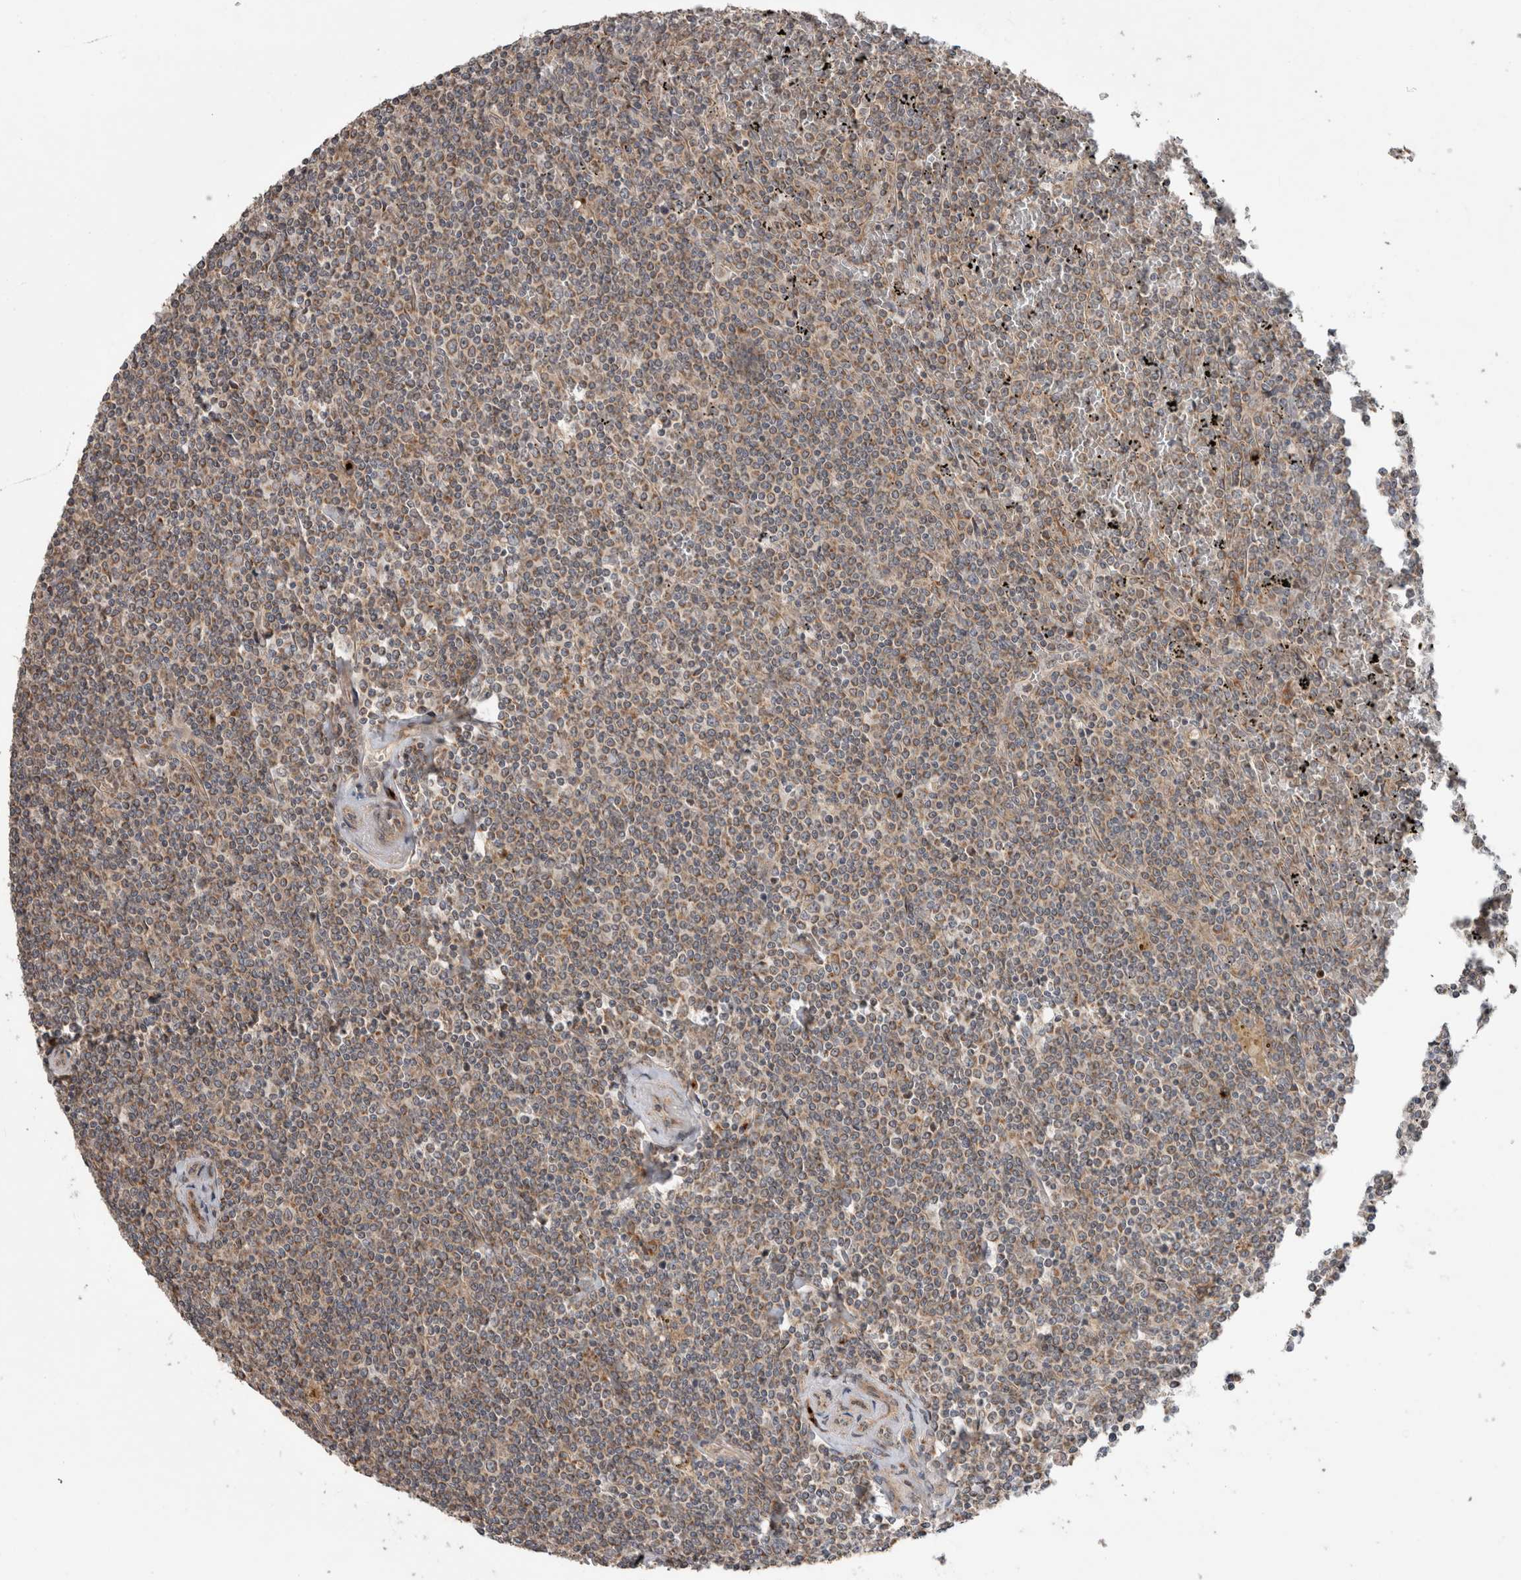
{"staining": {"intensity": "weak", "quantity": ">75%", "location": "cytoplasmic/membranous"}, "tissue": "lymphoma", "cell_type": "Tumor cells", "image_type": "cancer", "snomed": [{"axis": "morphology", "description": "Malignant lymphoma, non-Hodgkin's type, Low grade"}, {"axis": "topography", "description": "Spleen"}], "caption": "This is a histology image of IHC staining of lymphoma, which shows weak positivity in the cytoplasmic/membranous of tumor cells.", "gene": "TRIM5", "patient": {"sex": "female", "age": 19}}